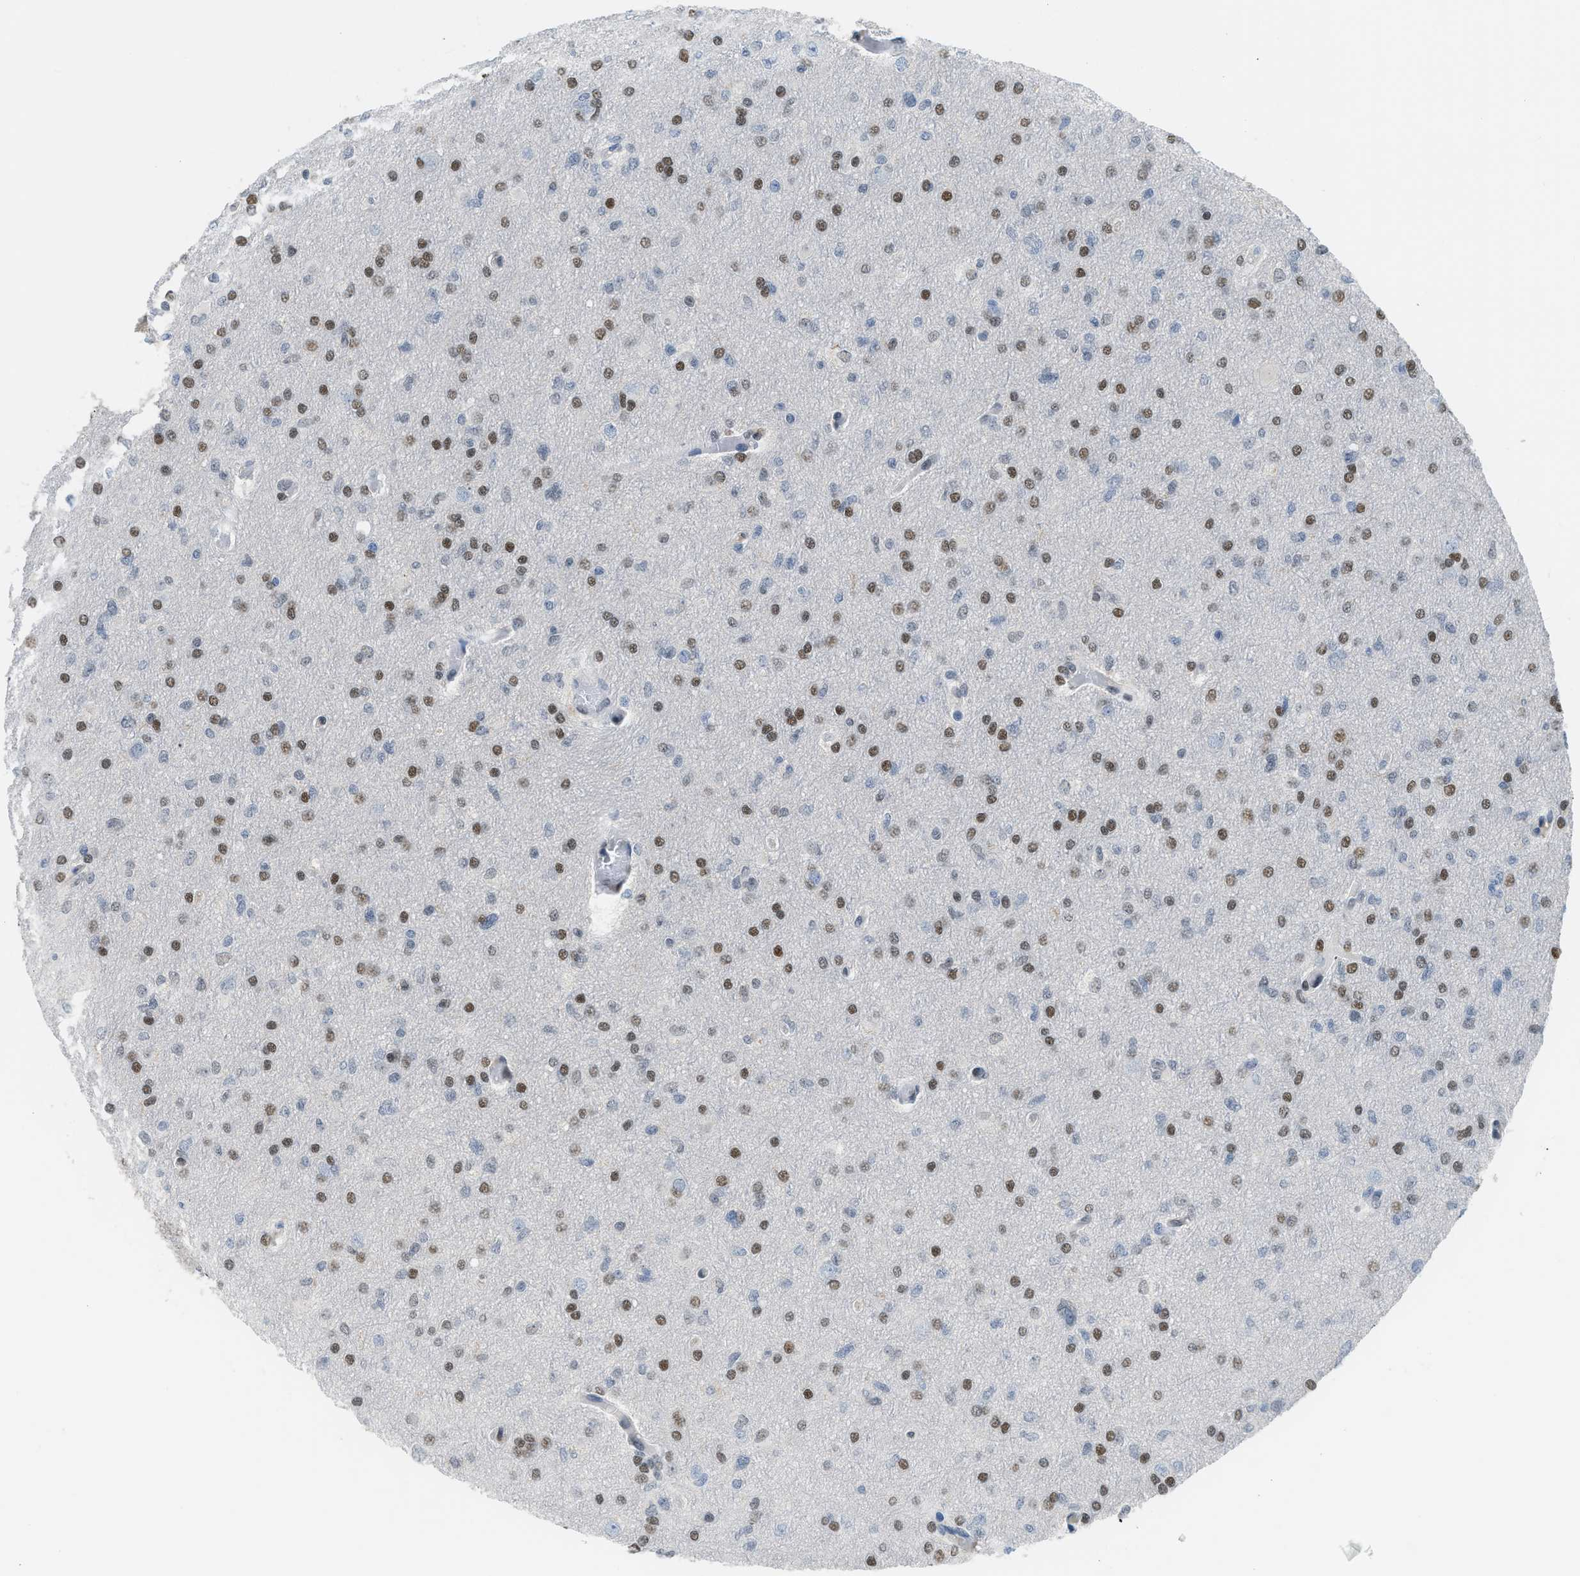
{"staining": {"intensity": "moderate", "quantity": "25%-75%", "location": "nuclear"}, "tissue": "glioma", "cell_type": "Tumor cells", "image_type": "cancer", "snomed": [{"axis": "morphology", "description": "Glioma, malignant, High grade"}, {"axis": "topography", "description": "Cerebral cortex"}], "caption": "Moderate nuclear expression for a protein is present in approximately 25%-75% of tumor cells of glioma using immunohistochemistry.", "gene": "ALX1", "patient": {"sex": "female", "age": 36}}